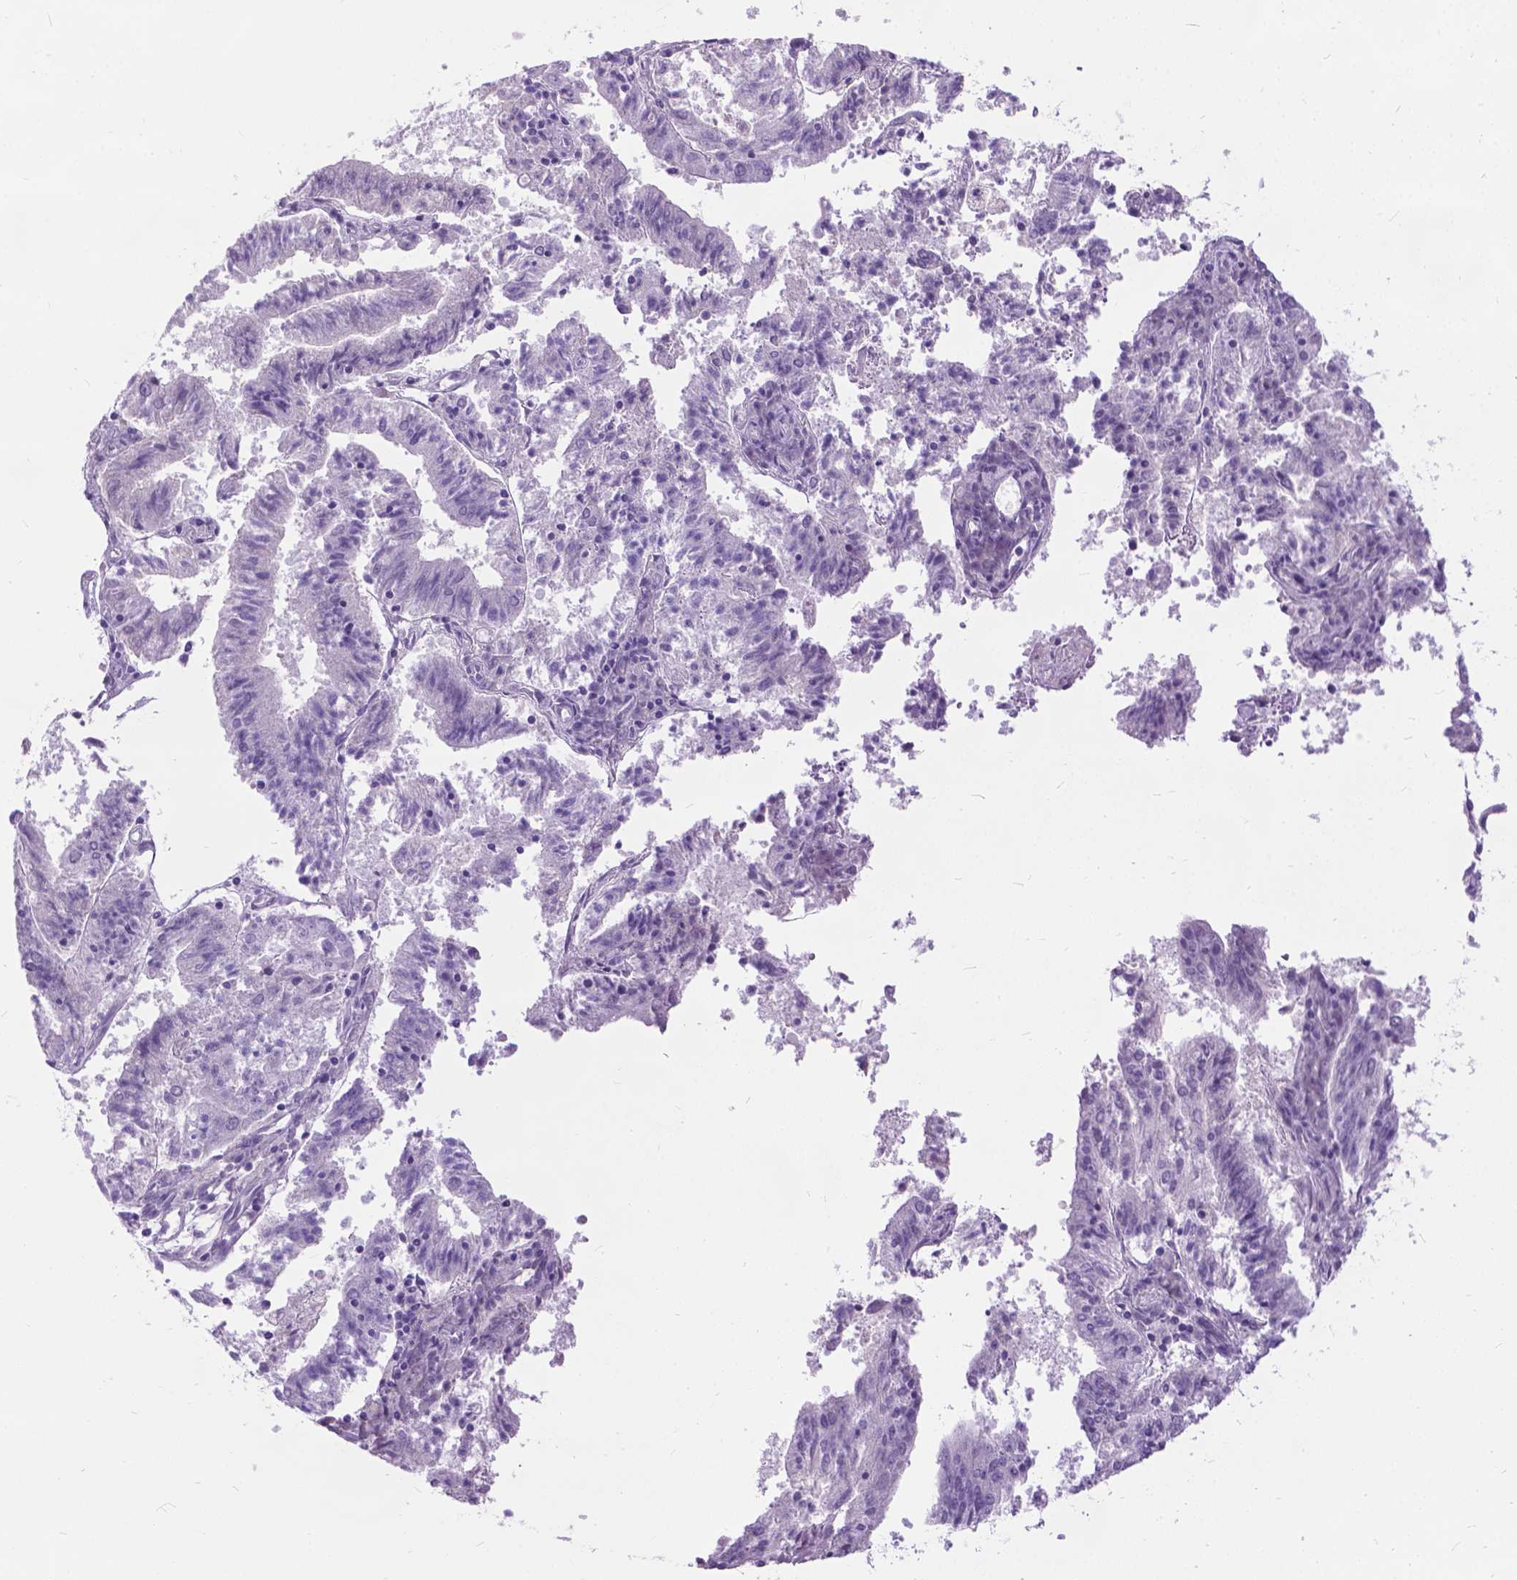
{"staining": {"intensity": "negative", "quantity": "none", "location": "none"}, "tissue": "endometrial cancer", "cell_type": "Tumor cells", "image_type": "cancer", "snomed": [{"axis": "morphology", "description": "Adenocarcinoma, NOS"}, {"axis": "topography", "description": "Endometrium"}], "caption": "Immunohistochemistry (IHC) image of human endometrial cancer (adenocarcinoma) stained for a protein (brown), which exhibits no positivity in tumor cells.", "gene": "PROB1", "patient": {"sex": "female", "age": 82}}